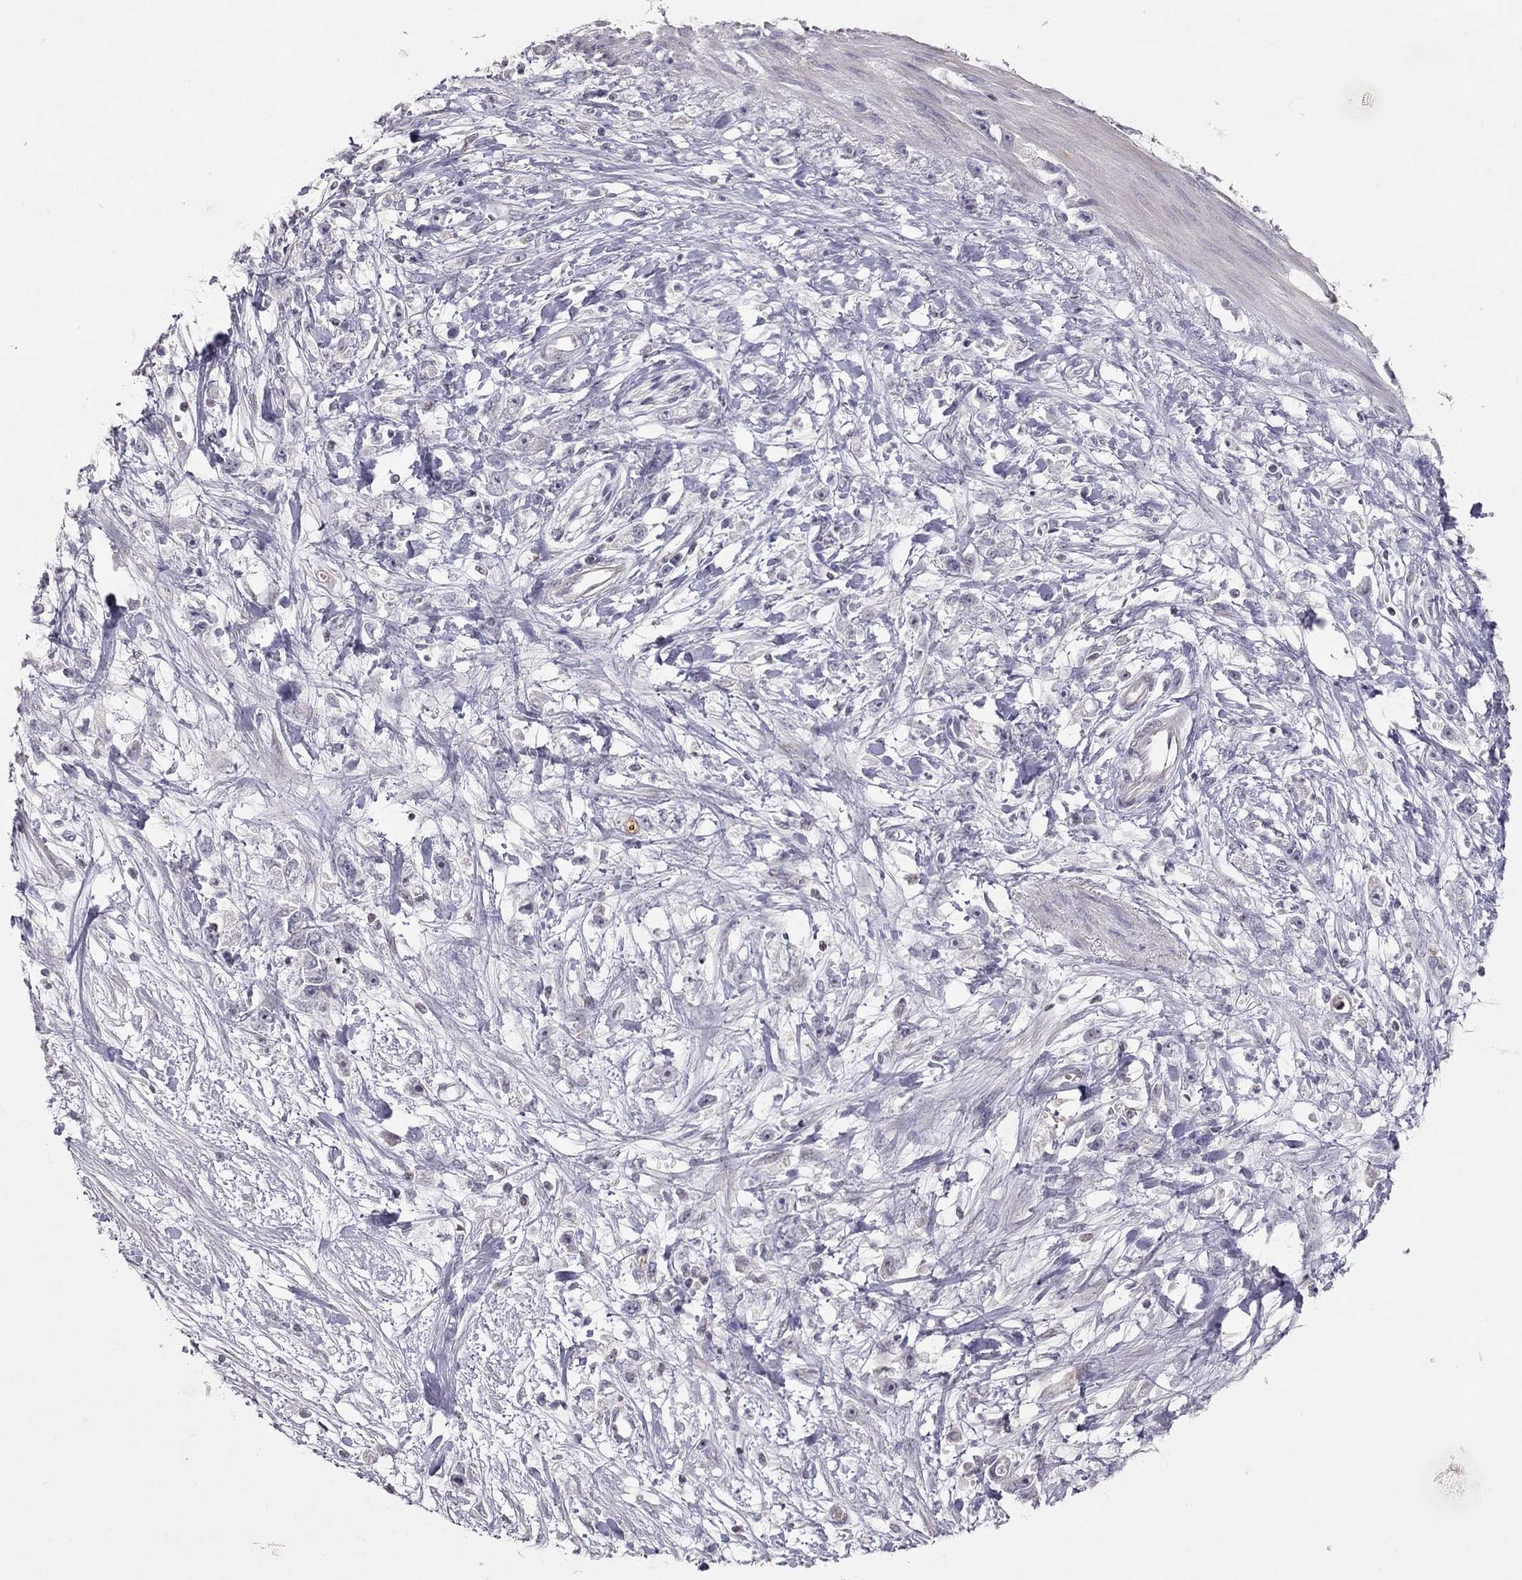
{"staining": {"intensity": "negative", "quantity": "none", "location": "none"}, "tissue": "stomach cancer", "cell_type": "Tumor cells", "image_type": "cancer", "snomed": [{"axis": "morphology", "description": "Adenocarcinoma, NOS"}, {"axis": "topography", "description": "Stomach"}], "caption": "There is no significant staining in tumor cells of stomach cancer (adenocarcinoma).", "gene": "TSHB", "patient": {"sex": "female", "age": 59}}